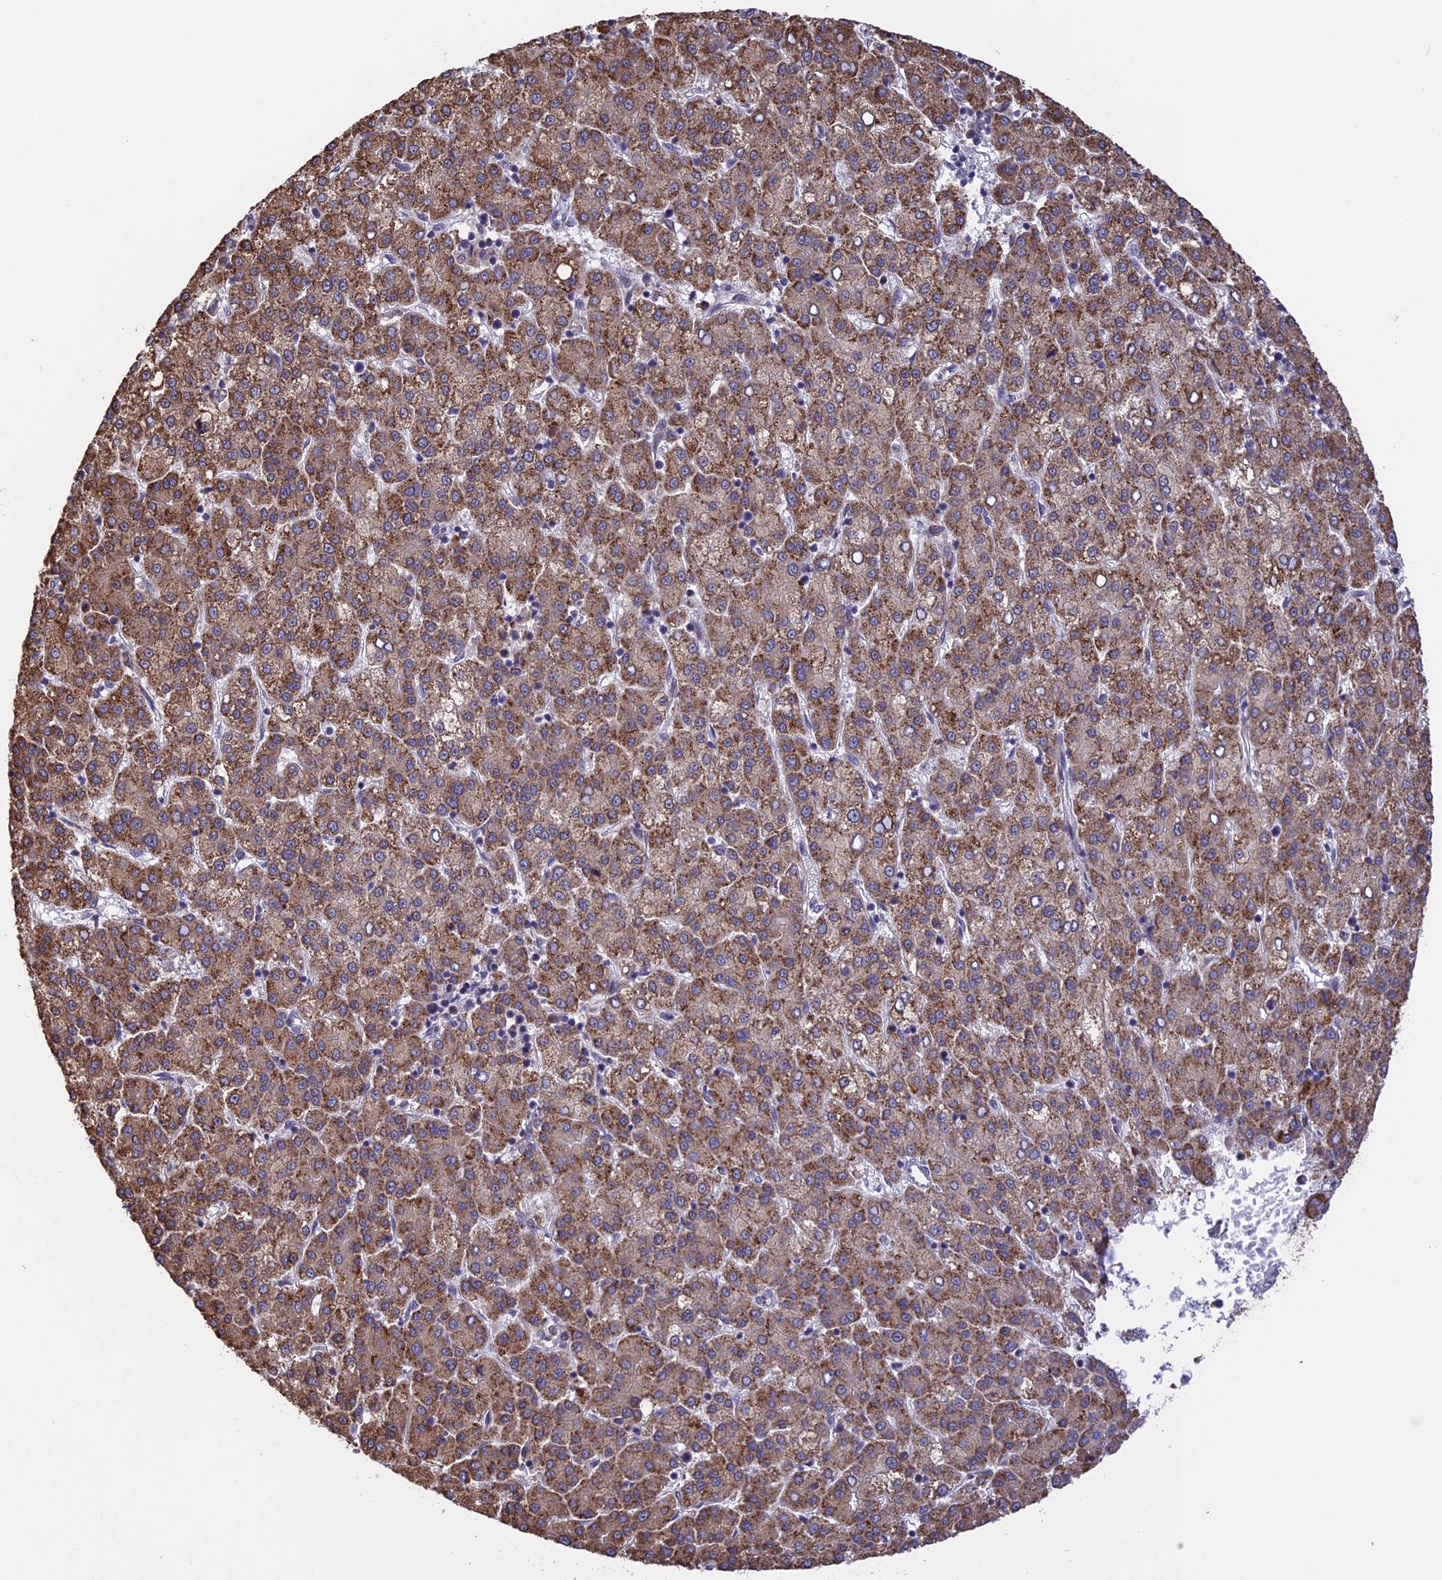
{"staining": {"intensity": "moderate", "quantity": ">75%", "location": "cytoplasmic/membranous"}, "tissue": "liver cancer", "cell_type": "Tumor cells", "image_type": "cancer", "snomed": [{"axis": "morphology", "description": "Carcinoma, Hepatocellular, NOS"}, {"axis": "topography", "description": "Liver"}], "caption": "IHC (DAB) staining of human liver cancer displays moderate cytoplasmic/membranous protein positivity in about >75% of tumor cells.", "gene": "DMRTA2", "patient": {"sex": "female", "age": 58}}